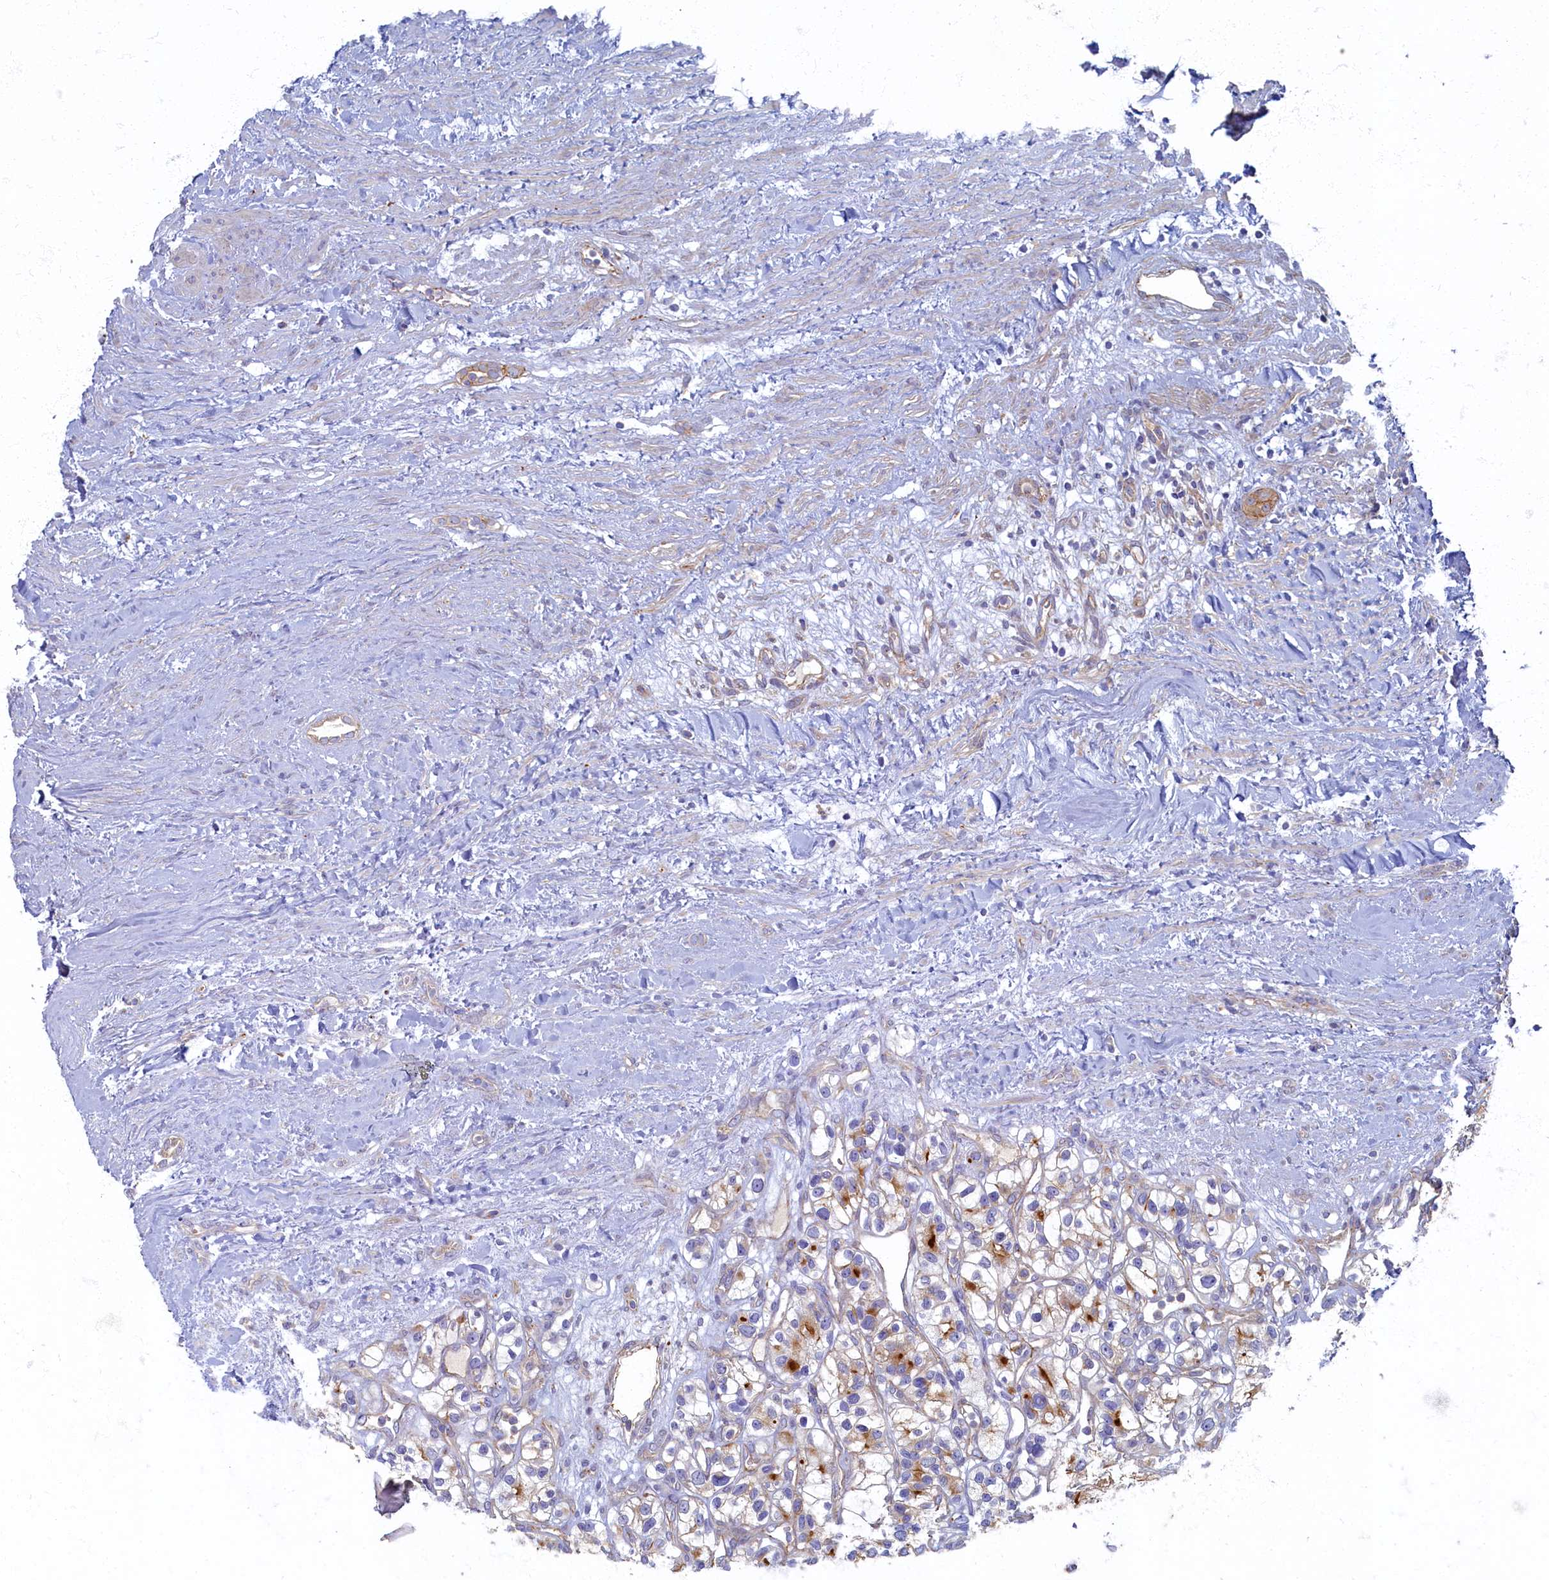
{"staining": {"intensity": "moderate", "quantity": "<25%", "location": "cytoplasmic/membranous"}, "tissue": "renal cancer", "cell_type": "Tumor cells", "image_type": "cancer", "snomed": [{"axis": "morphology", "description": "Adenocarcinoma, NOS"}, {"axis": "topography", "description": "Kidney"}], "caption": "Approximately <25% of tumor cells in human renal cancer (adenocarcinoma) reveal moderate cytoplasmic/membranous protein positivity as visualized by brown immunohistochemical staining.", "gene": "PSMG2", "patient": {"sex": "female", "age": 57}}